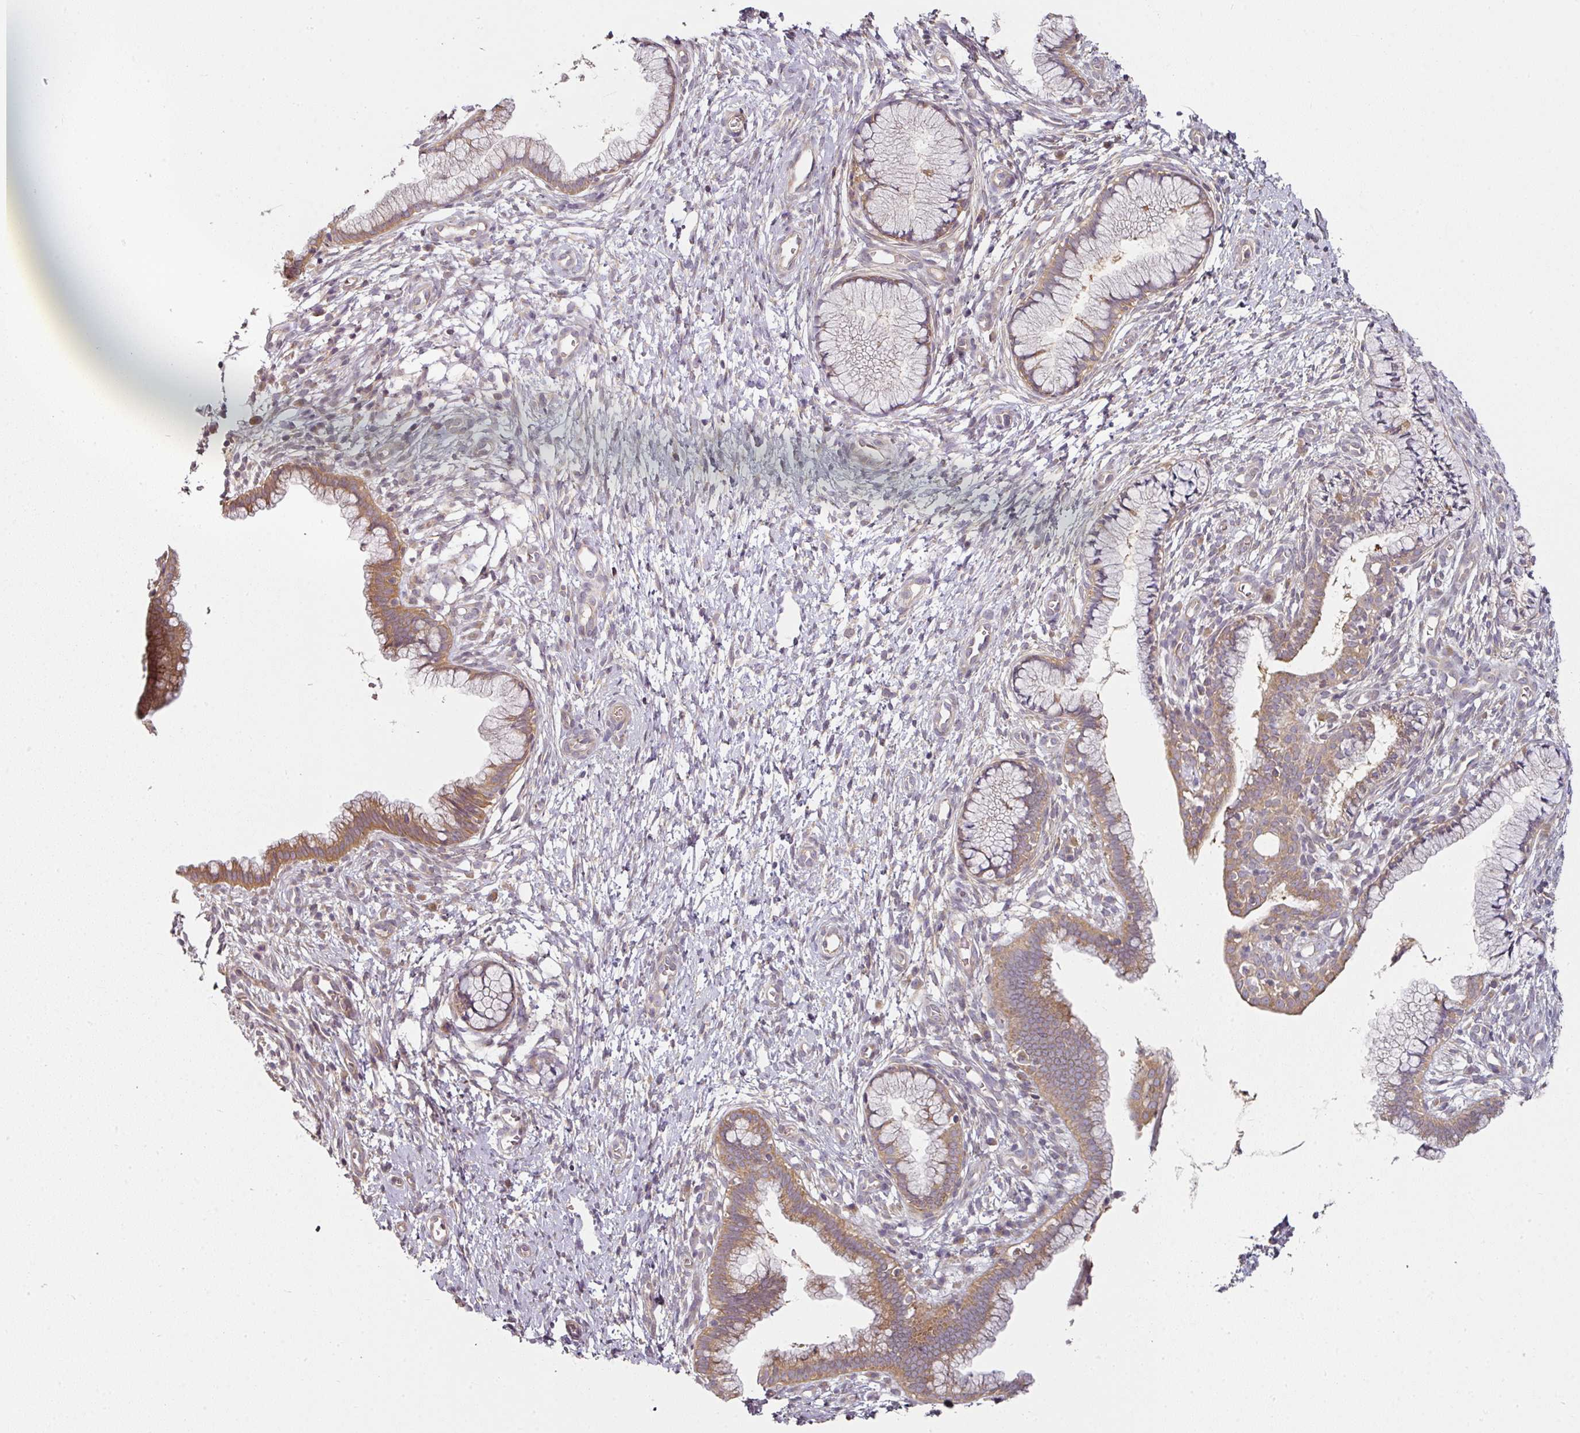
{"staining": {"intensity": "moderate", "quantity": ">75%", "location": "cytoplasmic/membranous"}, "tissue": "cervix", "cell_type": "Glandular cells", "image_type": "normal", "snomed": [{"axis": "morphology", "description": "Normal tissue, NOS"}, {"axis": "topography", "description": "Cervix"}], "caption": "Immunohistochemistry micrograph of benign cervix stained for a protein (brown), which shows medium levels of moderate cytoplasmic/membranous staining in approximately >75% of glandular cells.", "gene": "MAP2K2", "patient": {"sex": "female", "age": 36}}